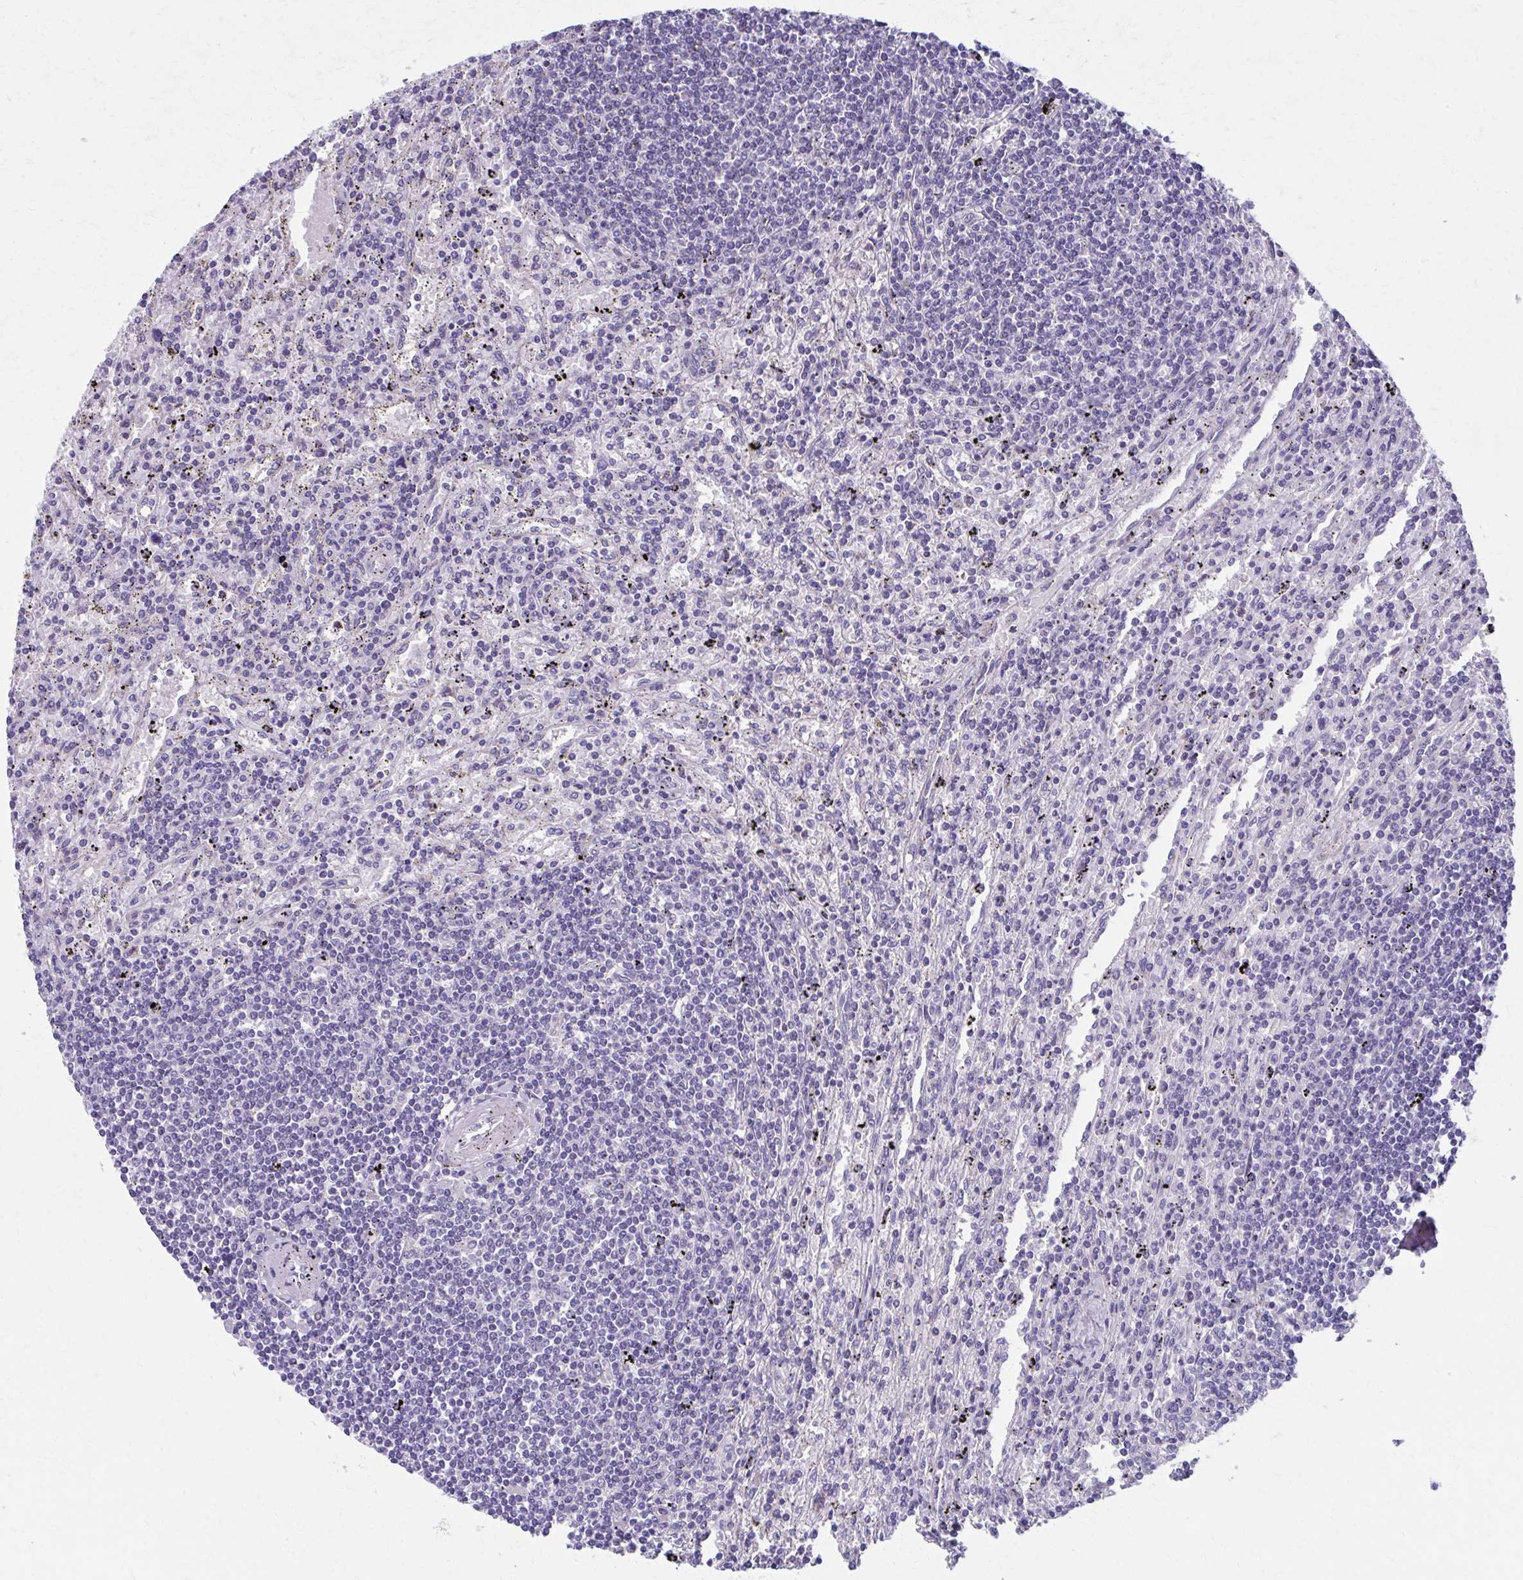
{"staining": {"intensity": "negative", "quantity": "none", "location": "none"}, "tissue": "lymphoma", "cell_type": "Tumor cells", "image_type": "cancer", "snomed": [{"axis": "morphology", "description": "Malignant lymphoma, non-Hodgkin's type, Low grade"}, {"axis": "topography", "description": "Spleen"}], "caption": "Tumor cells show no significant expression in low-grade malignant lymphoma, non-Hodgkin's type.", "gene": "SPATS2L", "patient": {"sex": "male", "age": 76}}